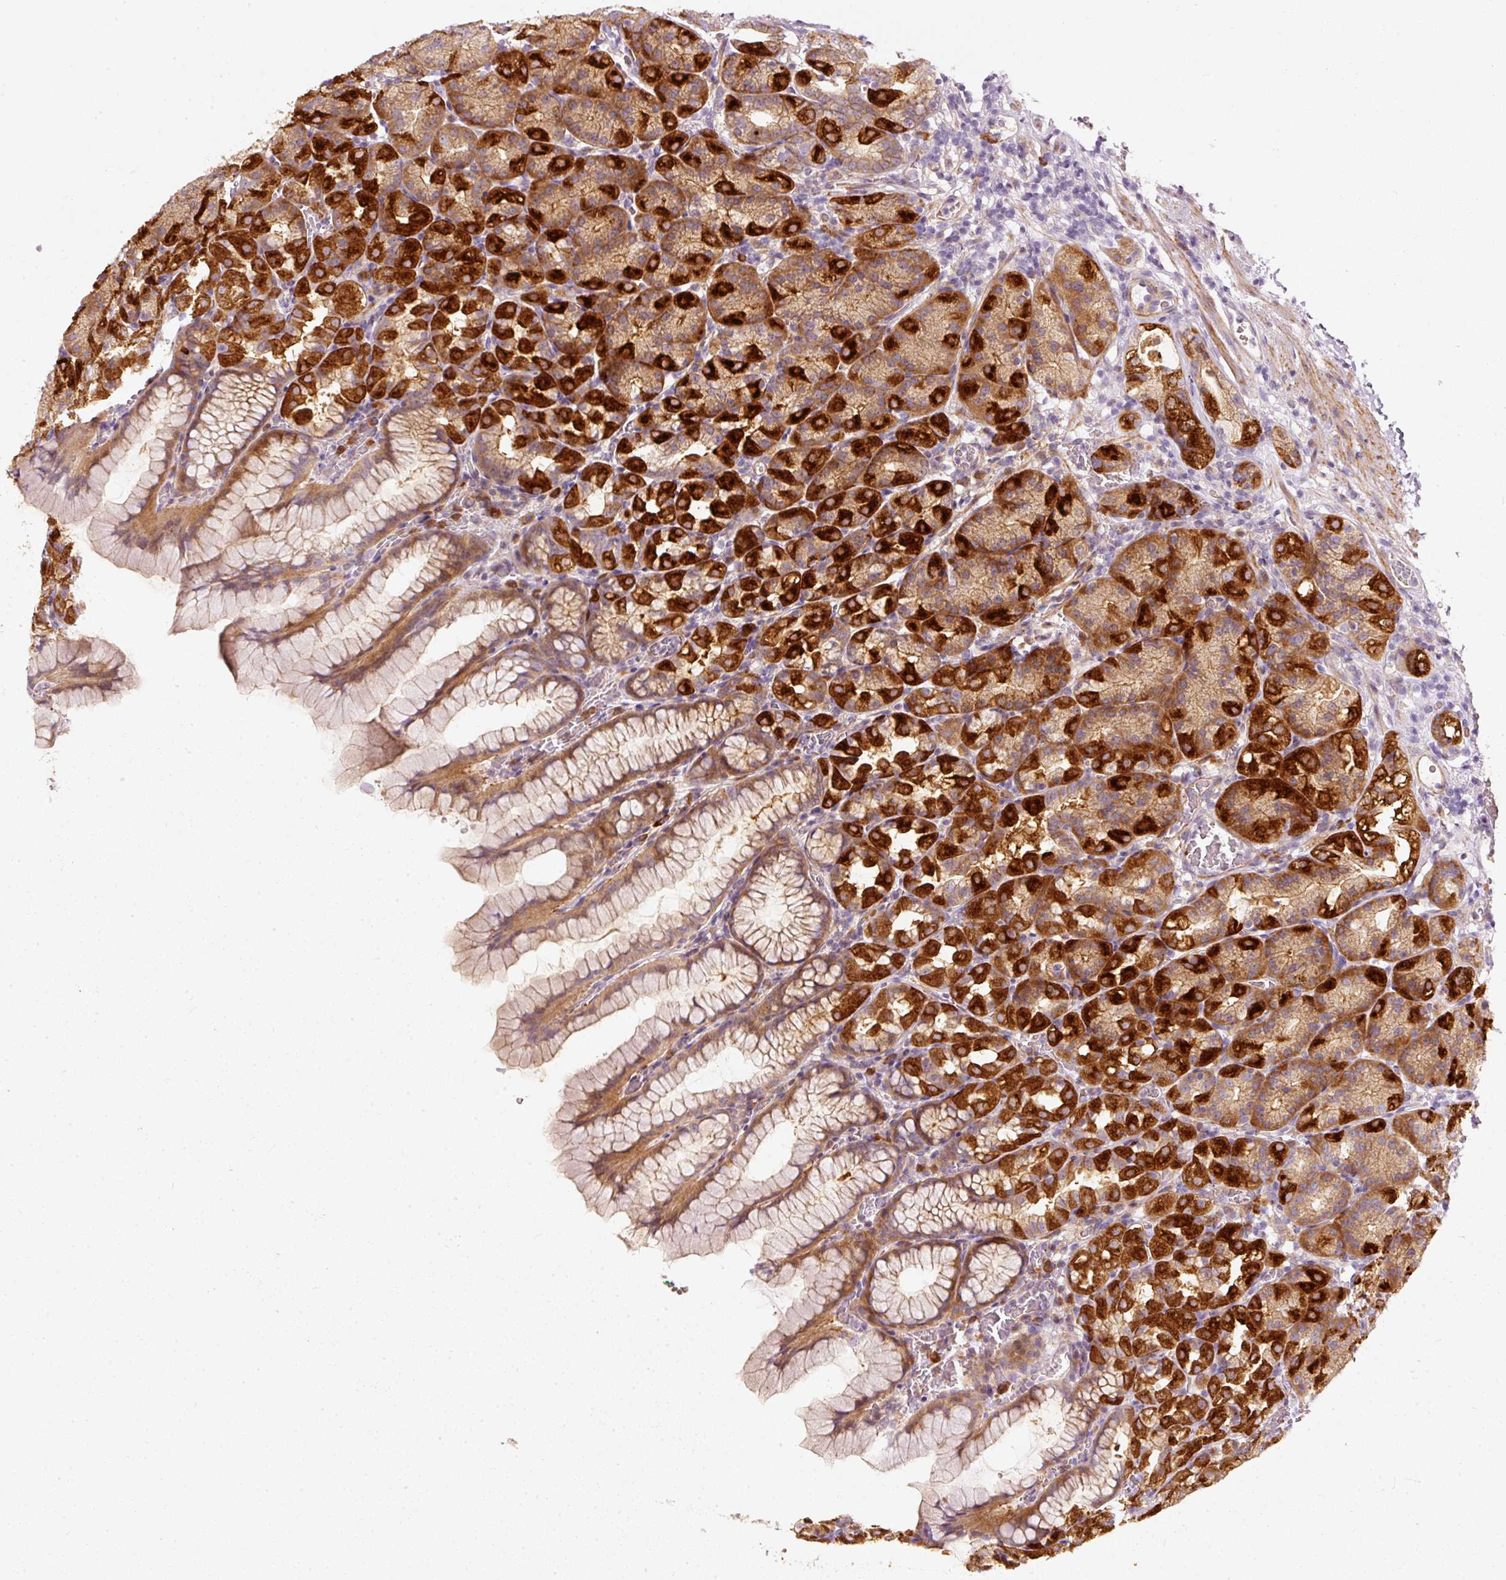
{"staining": {"intensity": "strong", "quantity": "25%-75%", "location": "cytoplasmic/membranous"}, "tissue": "stomach", "cell_type": "Glandular cells", "image_type": "normal", "snomed": [{"axis": "morphology", "description": "Normal tissue, NOS"}, {"axis": "topography", "description": "Stomach, upper"}], "caption": "Immunohistochemical staining of unremarkable human stomach exhibits high levels of strong cytoplasmic/membranous expression in approximately 25%-75% of glandular cells. (IHC, brightfield microscopy, high magnification).", "gene": "KCNQ1", "patient": {"sex": "female", "age": 81}}